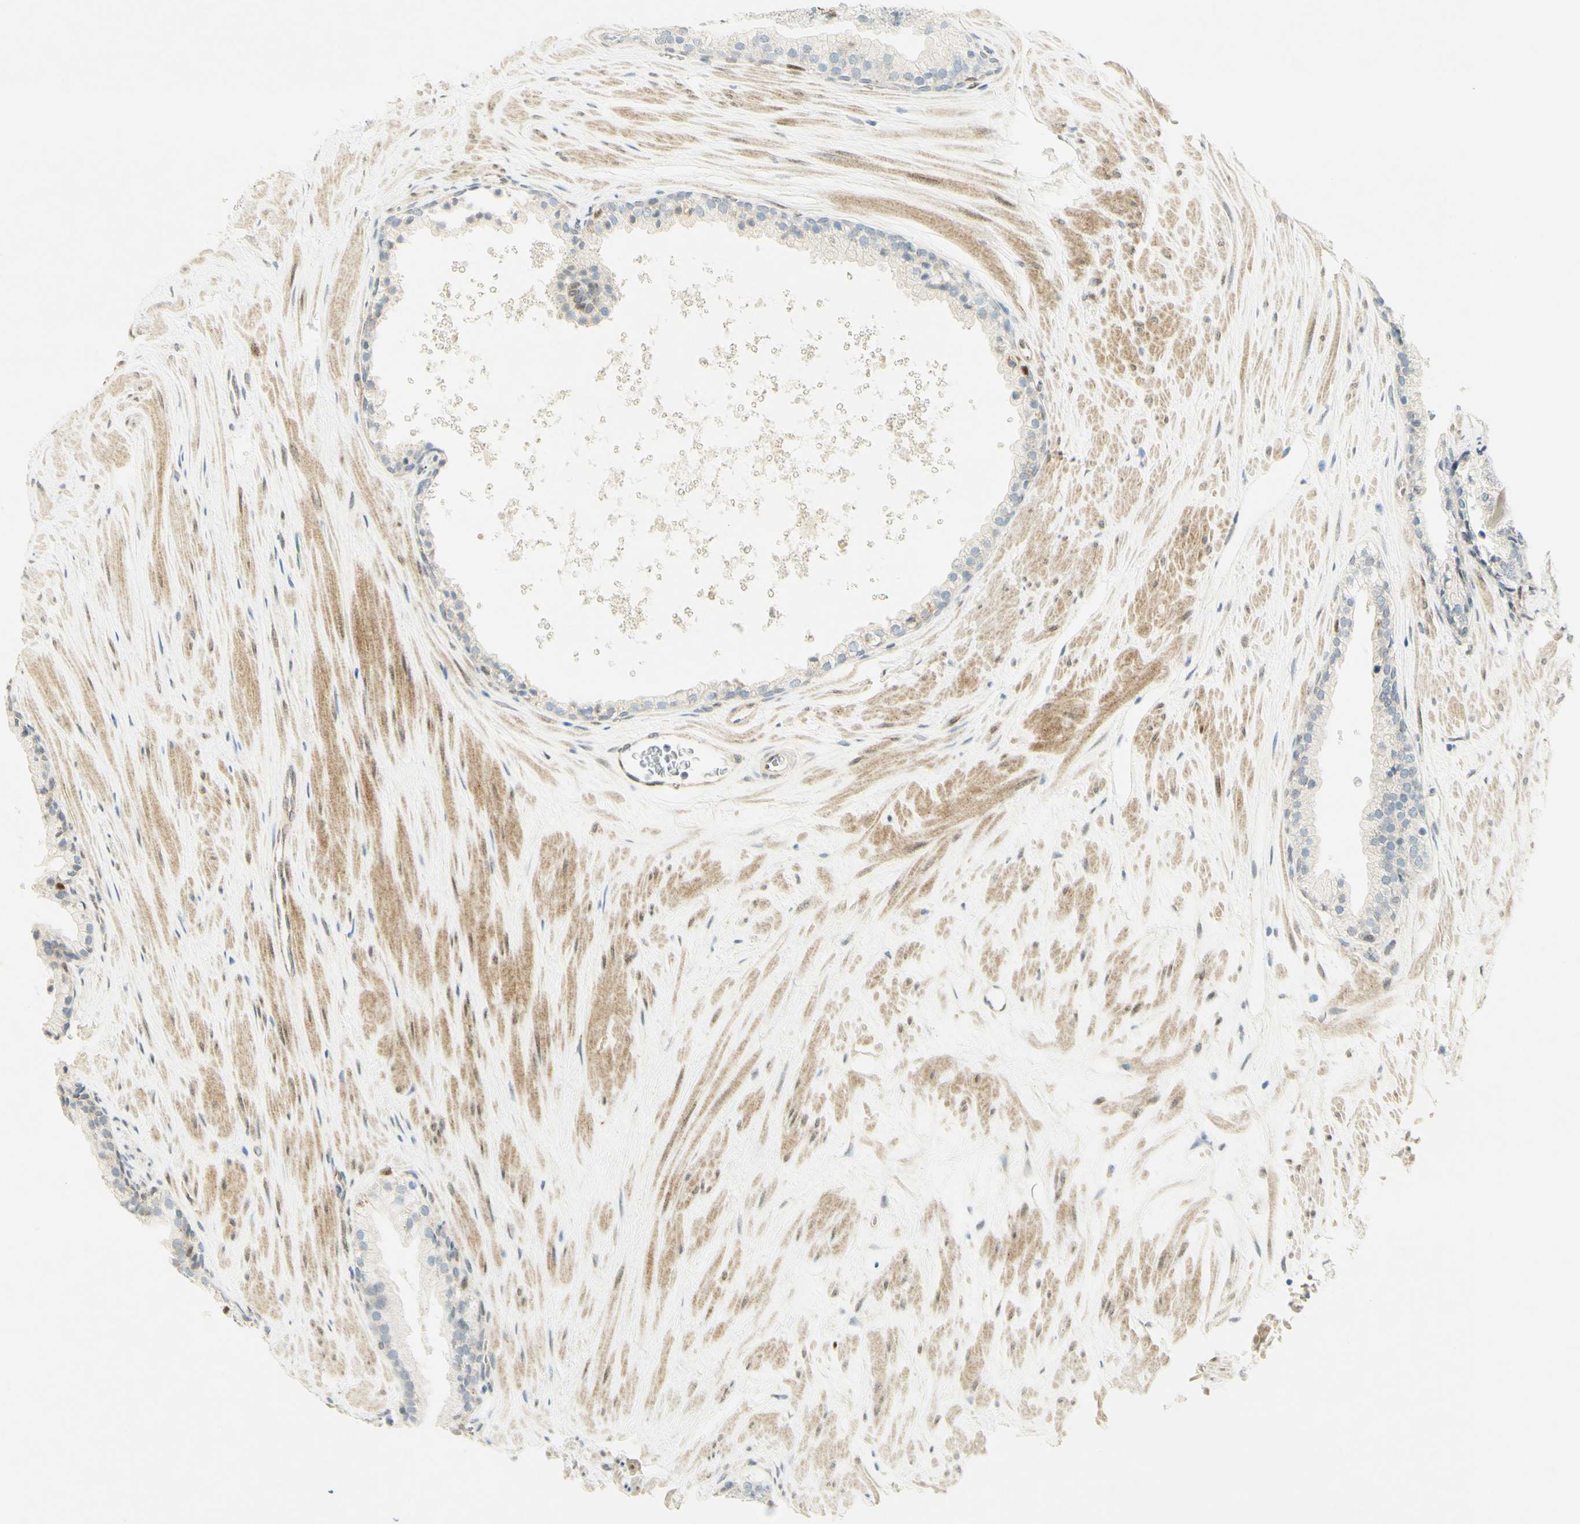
{"staining": {"intensity": "negative", "quantity": "none", "location": "none"}, "tissue": "prostate cancer", "cell_type": "Tumor cells", "image_type": "cancer", "snomed": [{"axis": "morphology", "description": "Adenocarcinoma, High grade"}, {"axis": "topography", "description": "Prostate"}], "caption": "This image is of adenocarcinoma (high-grade) (prostate) stained with immunohistochemistry (IHC) to label a protein in brown with the nuclei are counter-stained blue. There is no positivity in tumor cells.", "gene": "E2F1", "patient": {"sex": "male", "age": 65}}